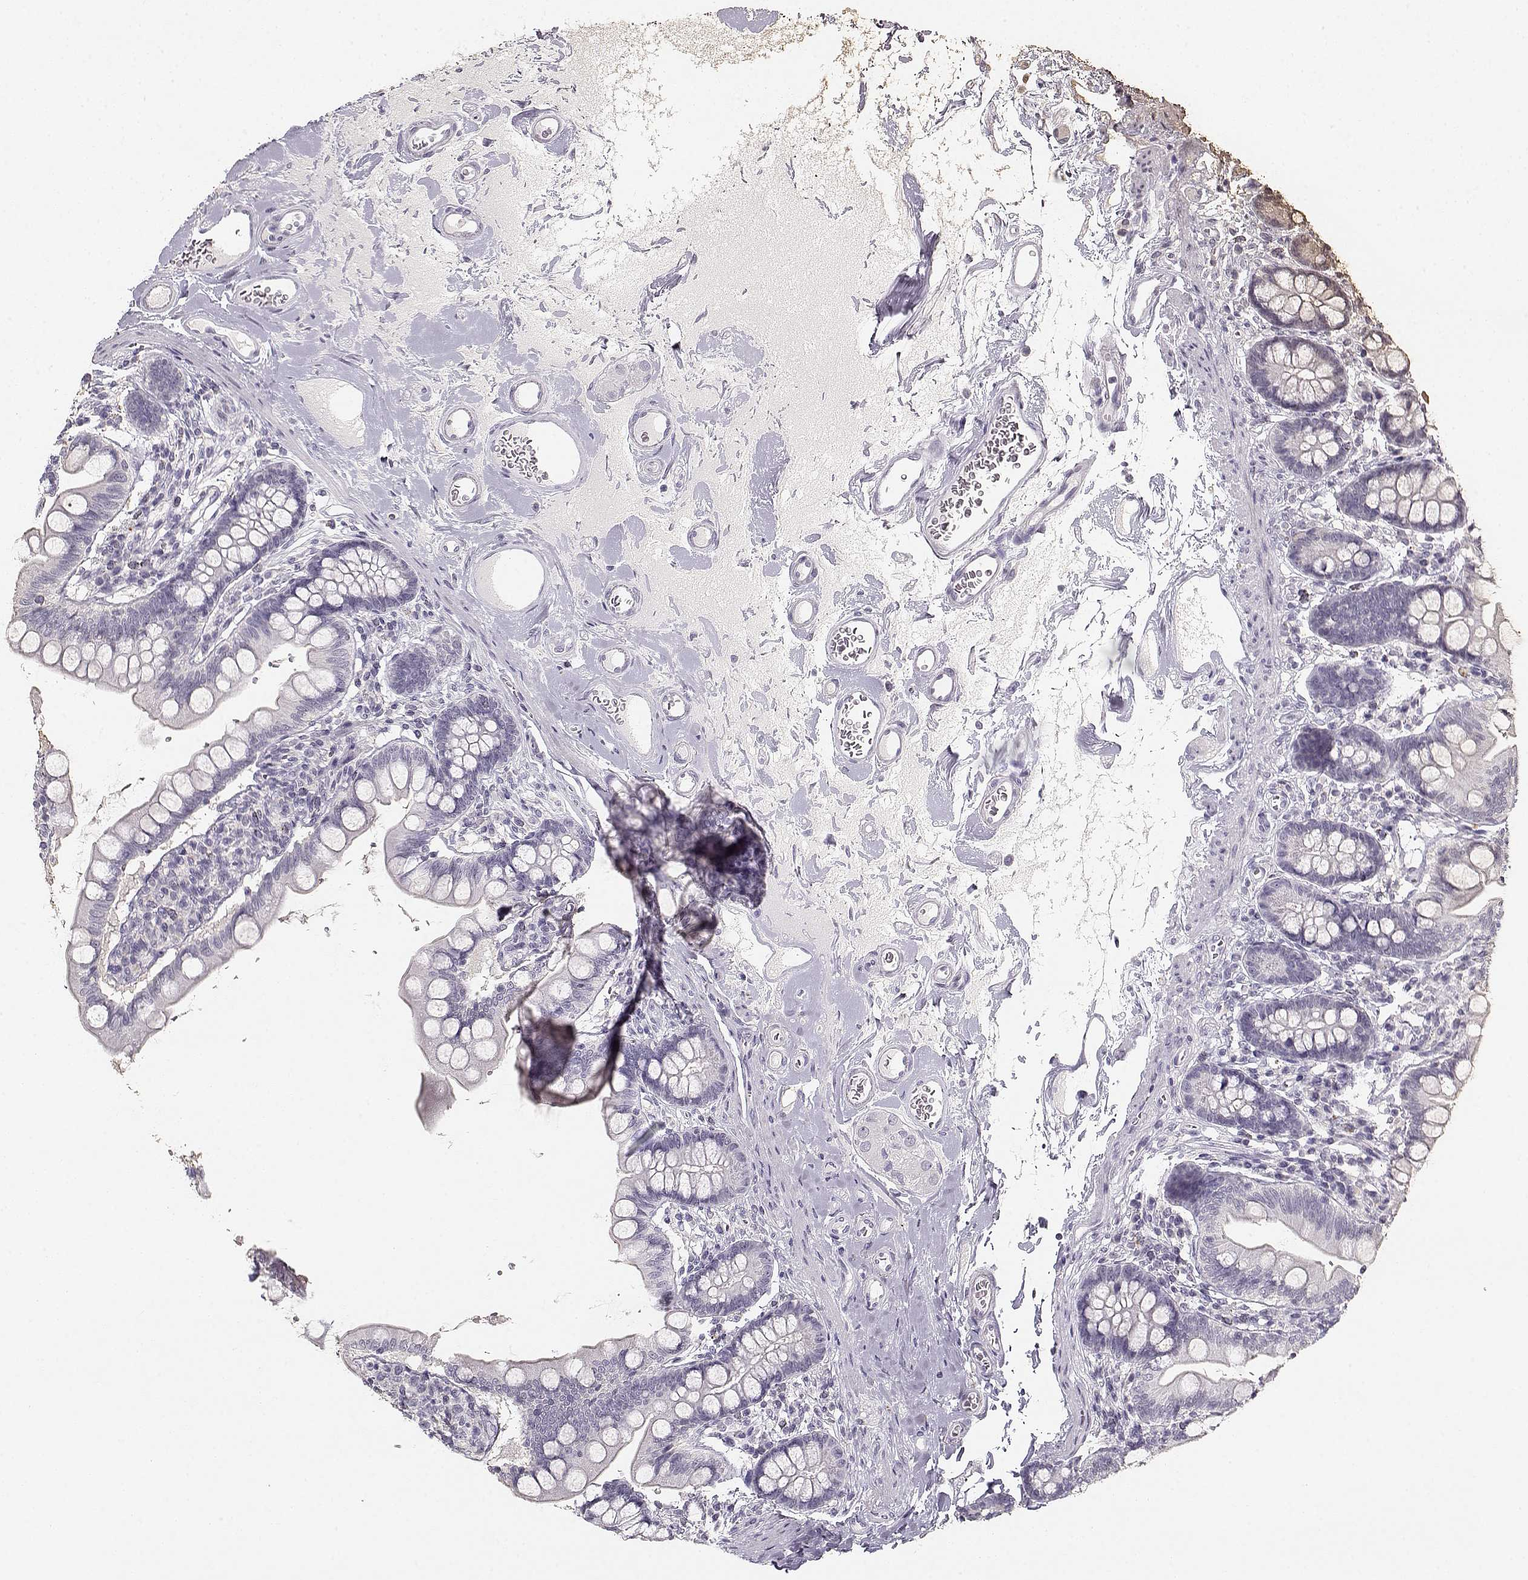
{"staining": {"intensity": "weak", "quantity": "25%-75%", "location": "cytoplasmic/membranous"}, "tissue": "small intestine", "cell_type": "Glandular cells", "image_type": "normal", "snomed": [{"axis": "morphology", "description": "Normal tissue, NOS"}, {"axis": "topography", "description": "Small intestine"}], "caption": "Unremarkable small intestine exhibits weak cytoplasmic/membranous expression in approximately 25%-75% of glandular cells The staining was performed using DAB (3,3'-diaminobenzidine) to visualize the protein expression in brown, while the nuclei were stained in blue with hematoxylin (Magnification: 20x)..", "gene": "UROC1", "patient": {"sex": "female", "age": 56}}